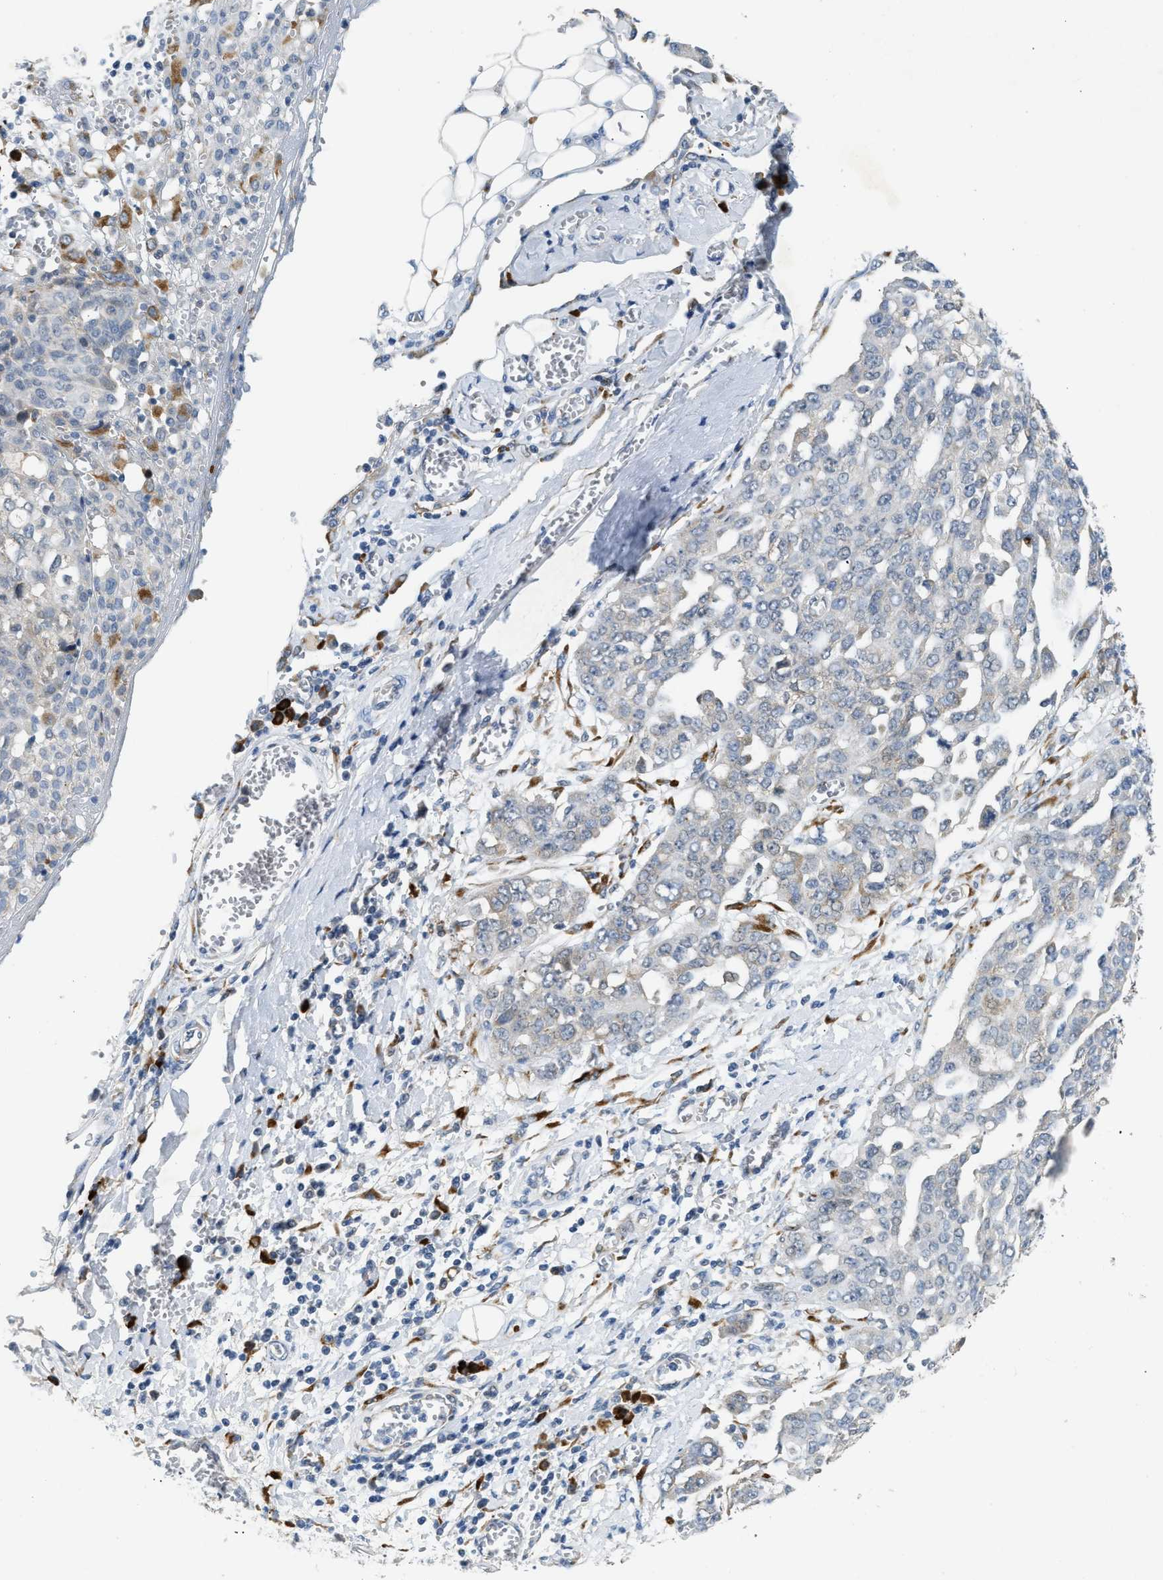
{"staining": {"intensity": "negative", "quantity": "none", "location": "none"}, "tissue": "ovarian cancer", "cell_type": "Tumor cells", "image_type": "cancer", "snomed": [{"axis": "morphology", "description": "Cystadenocarcinoma, serous, NOS"}, {"axis": "topography", "description": "Soft tissue"}, {"axis": "topography", "description": "Ovary"}], "caption": "An immunohistochemistry (IHC) image of ovarian serous cystadenocarcinoma is shown. There is no staining in tumor cells of ovarian serous cystadenocarcinoma.", "gene": "KCNC2", "patient": {"sex": "female", "age": 57}}